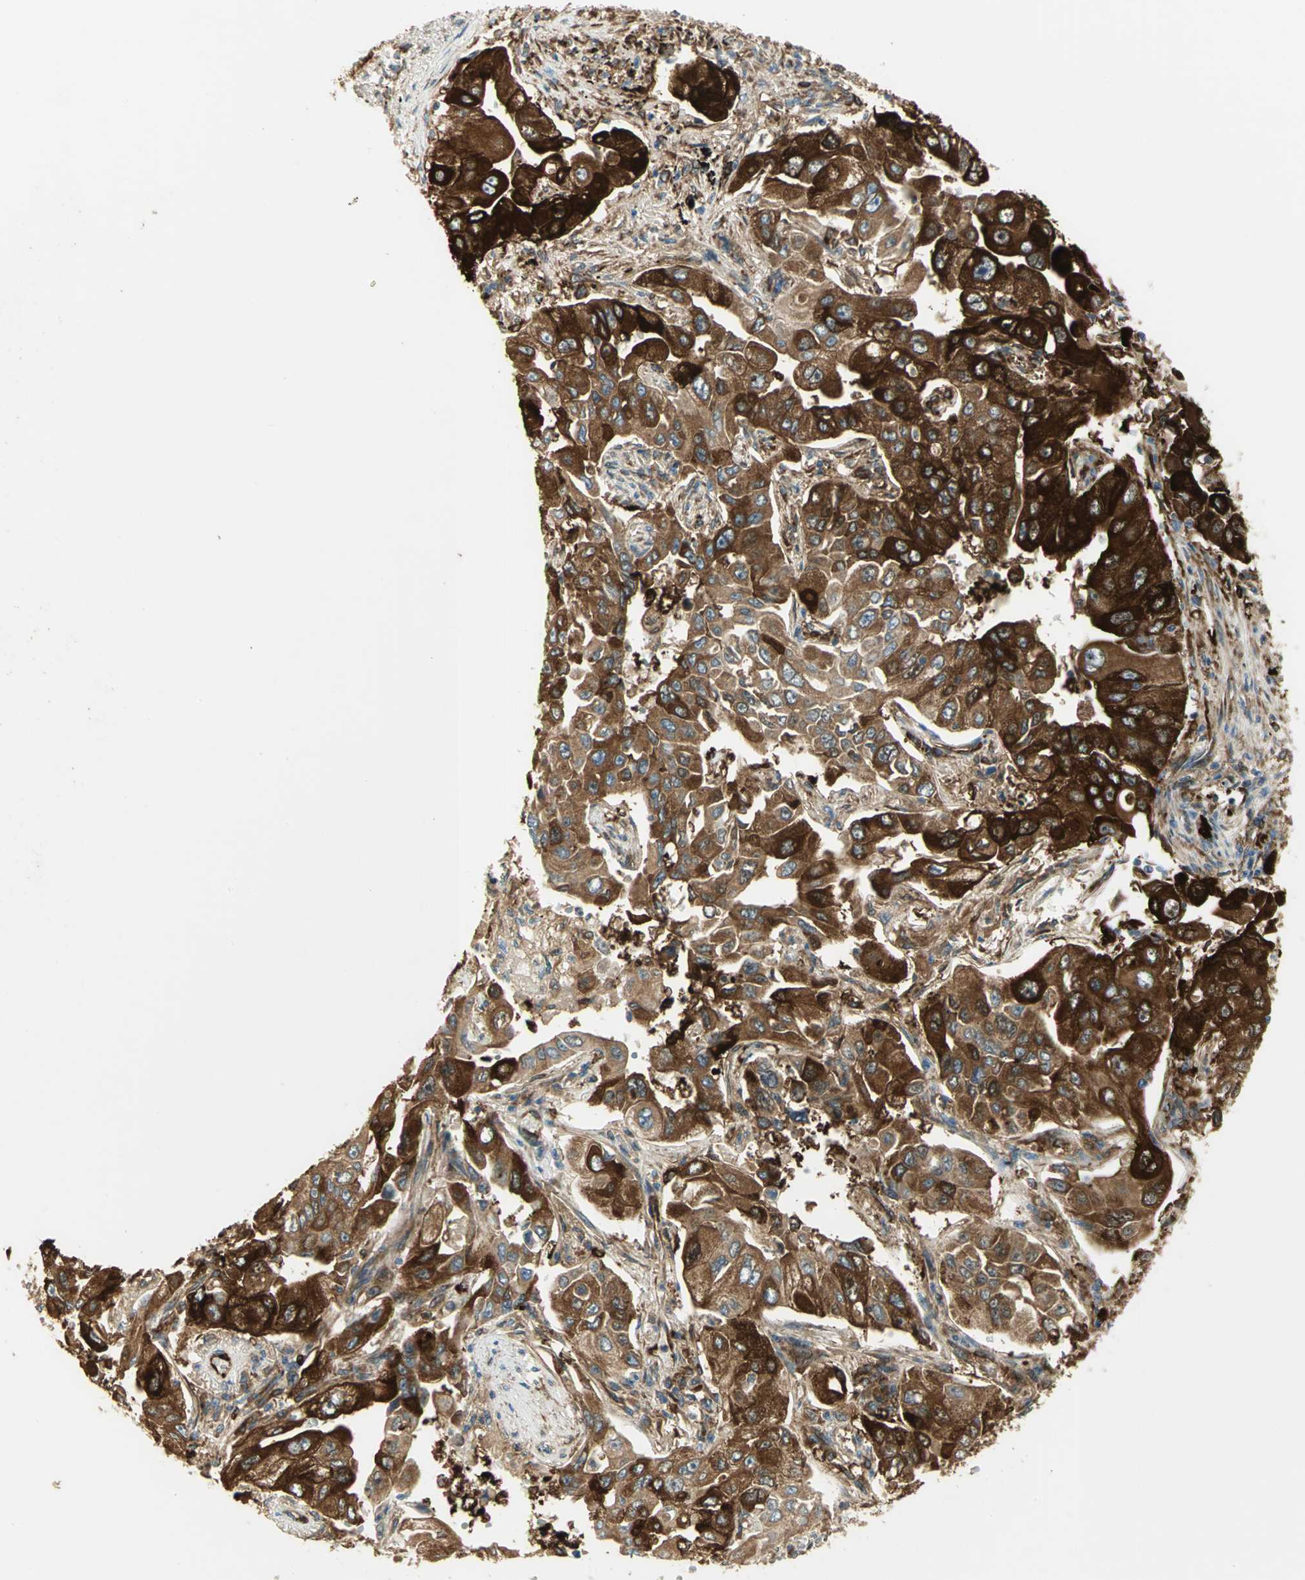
{"staining": {"intensity": "strong", "quantity": ">75%", "location": "cytoplasmic/membranous"}, "tissue": "lung cancer", "cell_type": "Tumor cells", "image_type": "cancer", "snomed": [{"axis": "morphology", "description": "Adenocarcinoma, NOS"}, {"axis": "topography", "description": "Lung"}], "caption": "Tumor cells reveal high levels of strong cytoplasmic/membranous positivity in about >75% of cells in human lung adenocarcinoma.", "gene": "WARS1", "patient": {"sex": "male", "age": 84}}